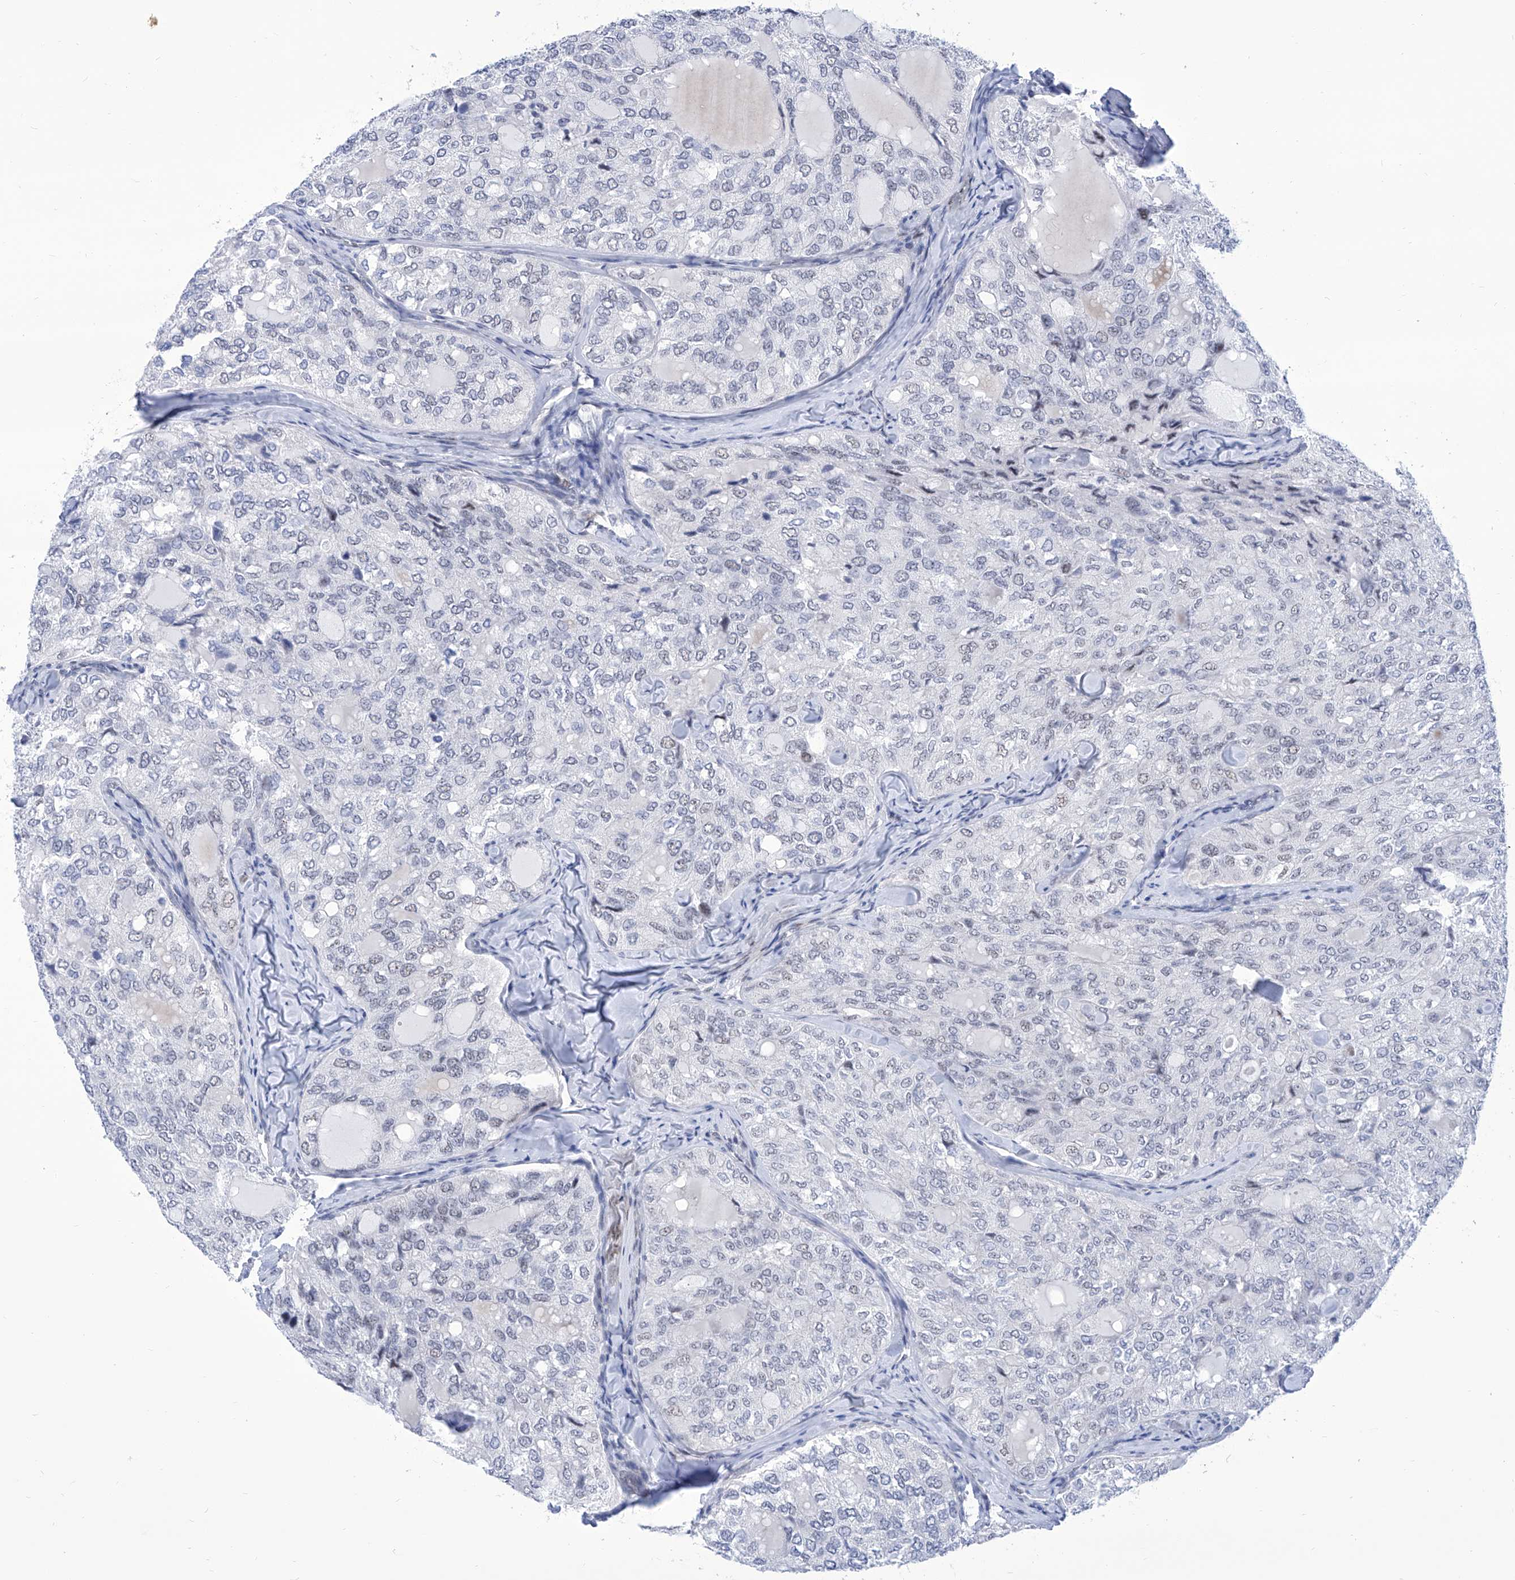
{"staining": {"intensity": "negative", "quantity": "none", "location": "none"}, "tissue": "thyroid cancer", "cell_type": "Tumor cells", "image_type": "cancer", "snomed": [{"axis": "morphology", "description": "Follicular adenoma carcinoma, NOS"}, {"axis": "topography", "description": "Thyroid gland"}], "caption": "Immunohistochemistry (IHC) histopathology image of thyroid cancer (follicular adenoma carcinoma) stained for a protein (brown), which reveals no expression in tumor cells. Nuclei are stained in blue.", "gene": "SART1", "patient": {"sex": "male", "age": 75}}